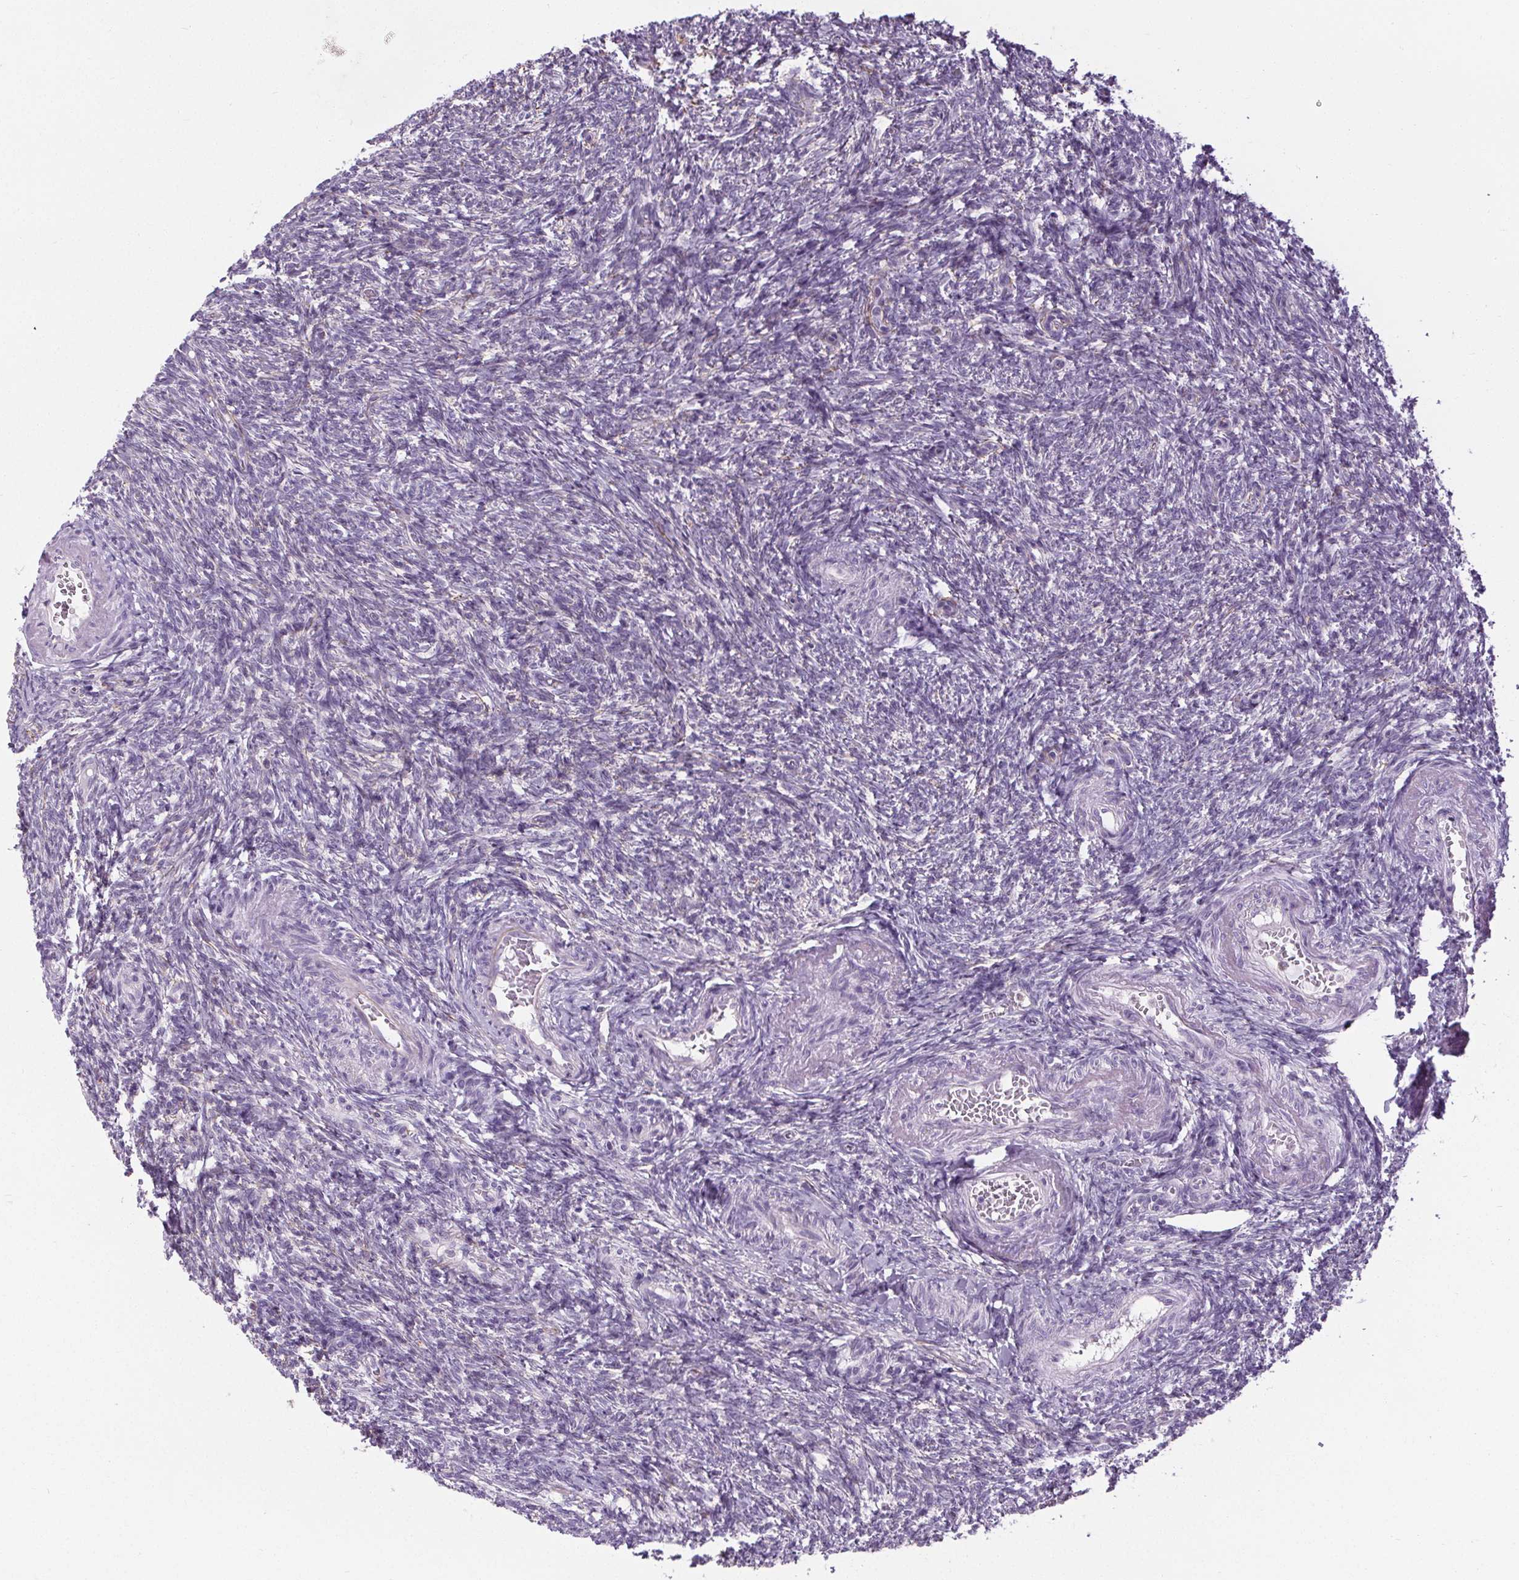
{"staining": {"intensity": "negative", "quantity": "none", "location": "none"}, "tissue": "ovary", "cell_type": "Follicle cells", "image_type": "normal", "snomed": [{"axis": "morphology", "description": "Normal tissue, NOS"}, {"axis": "topography", "description": "Ovary"}], "caption": "Immunohistochemistry (IHC) image of benign ovary: human ovary stained with DAB (3,3'-diaminobenzidine) exhibits no significant protein expression in follicle cells. (Stains: DAB immunohistochemistry with hematoxylin counter stain, Microscopy: brightfield microscopy at high magnification).", "gene": "TMEM240", "patient": {"sex": "female", "age": 39}}